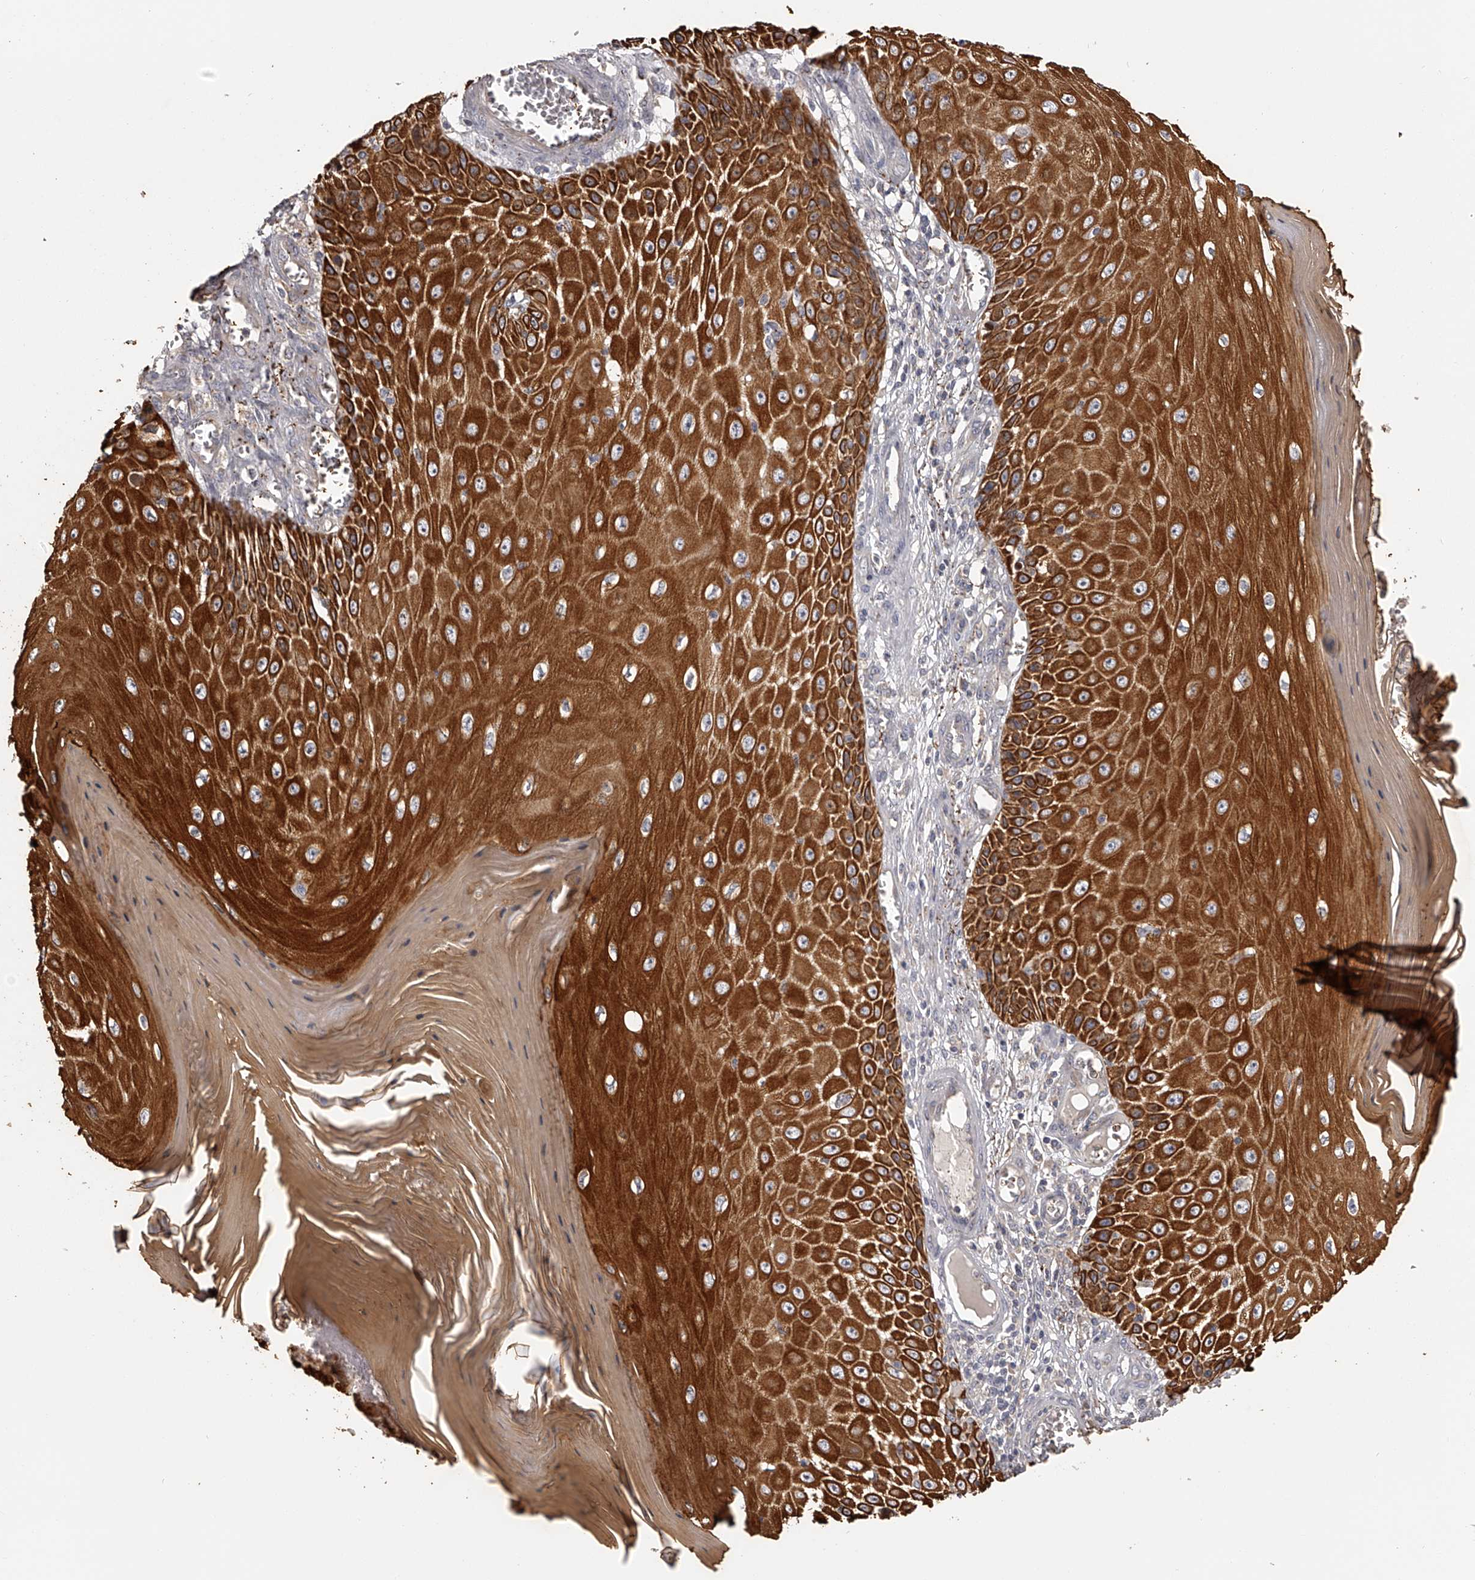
{"staining": {"intensity": "strong", "quantity": ">75%", "location": "cytoplasmic/membranous"}, "tissue": "skin cancer", "cell_type": "Tumor cells", "image_type": "cancer", "snomed": [{"axis": "morphology", "description": "Squamous cell carcinoma, NOS"}, {"axis": "topography", "description": "Skin"}], "caption": "A histopathology image of human skin squamous cell carcinoma stained for a protein shows strong cytoplasmic/membranous brown staining in tumor cells.", "gene": "TNN", "patient": {"sex": "female", "age": 73}}